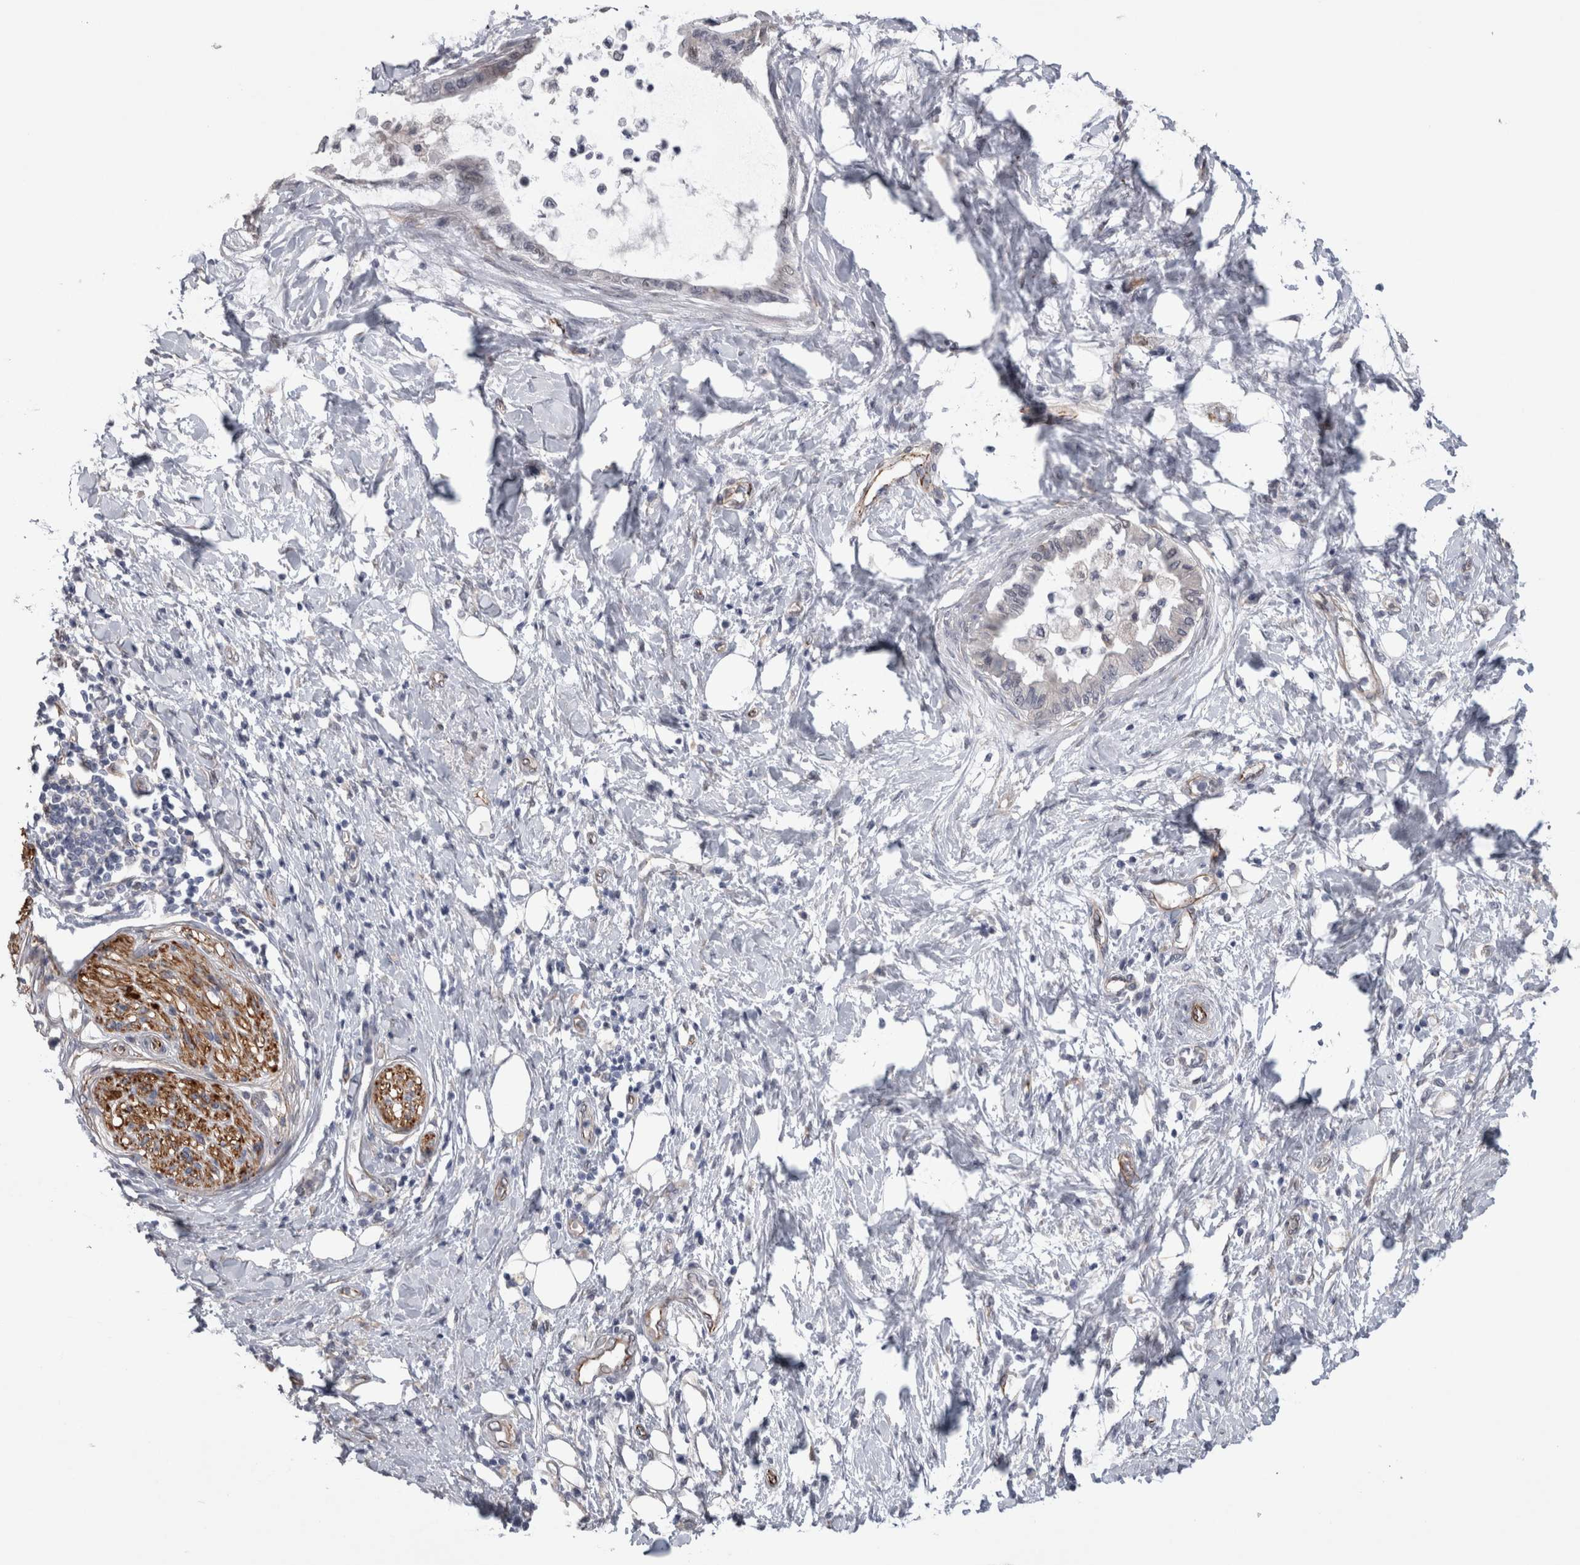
{"staining": {"intensity": "negative", "quantity": "none", "location": "none"}, "tissue": "pancreatic cancer", "cell_type": "Tumor cells", "image_type": "cancer", "snomed": [{"axis": "morphology", "description": "Normal tissue, NOS"}, {"axis": "morphology", "description": "Adenocarcinoma, NOS"}, {"axis": "topography", "description": "Pancreas"}, {"axis": "topography", "description": "Duodenum"}], "caption": "A micrograph of human pancreatic cancer is negative for staining in tumor cells.", "gene": "ACOT7", "patient": {"sex": "female", "age": 60}}